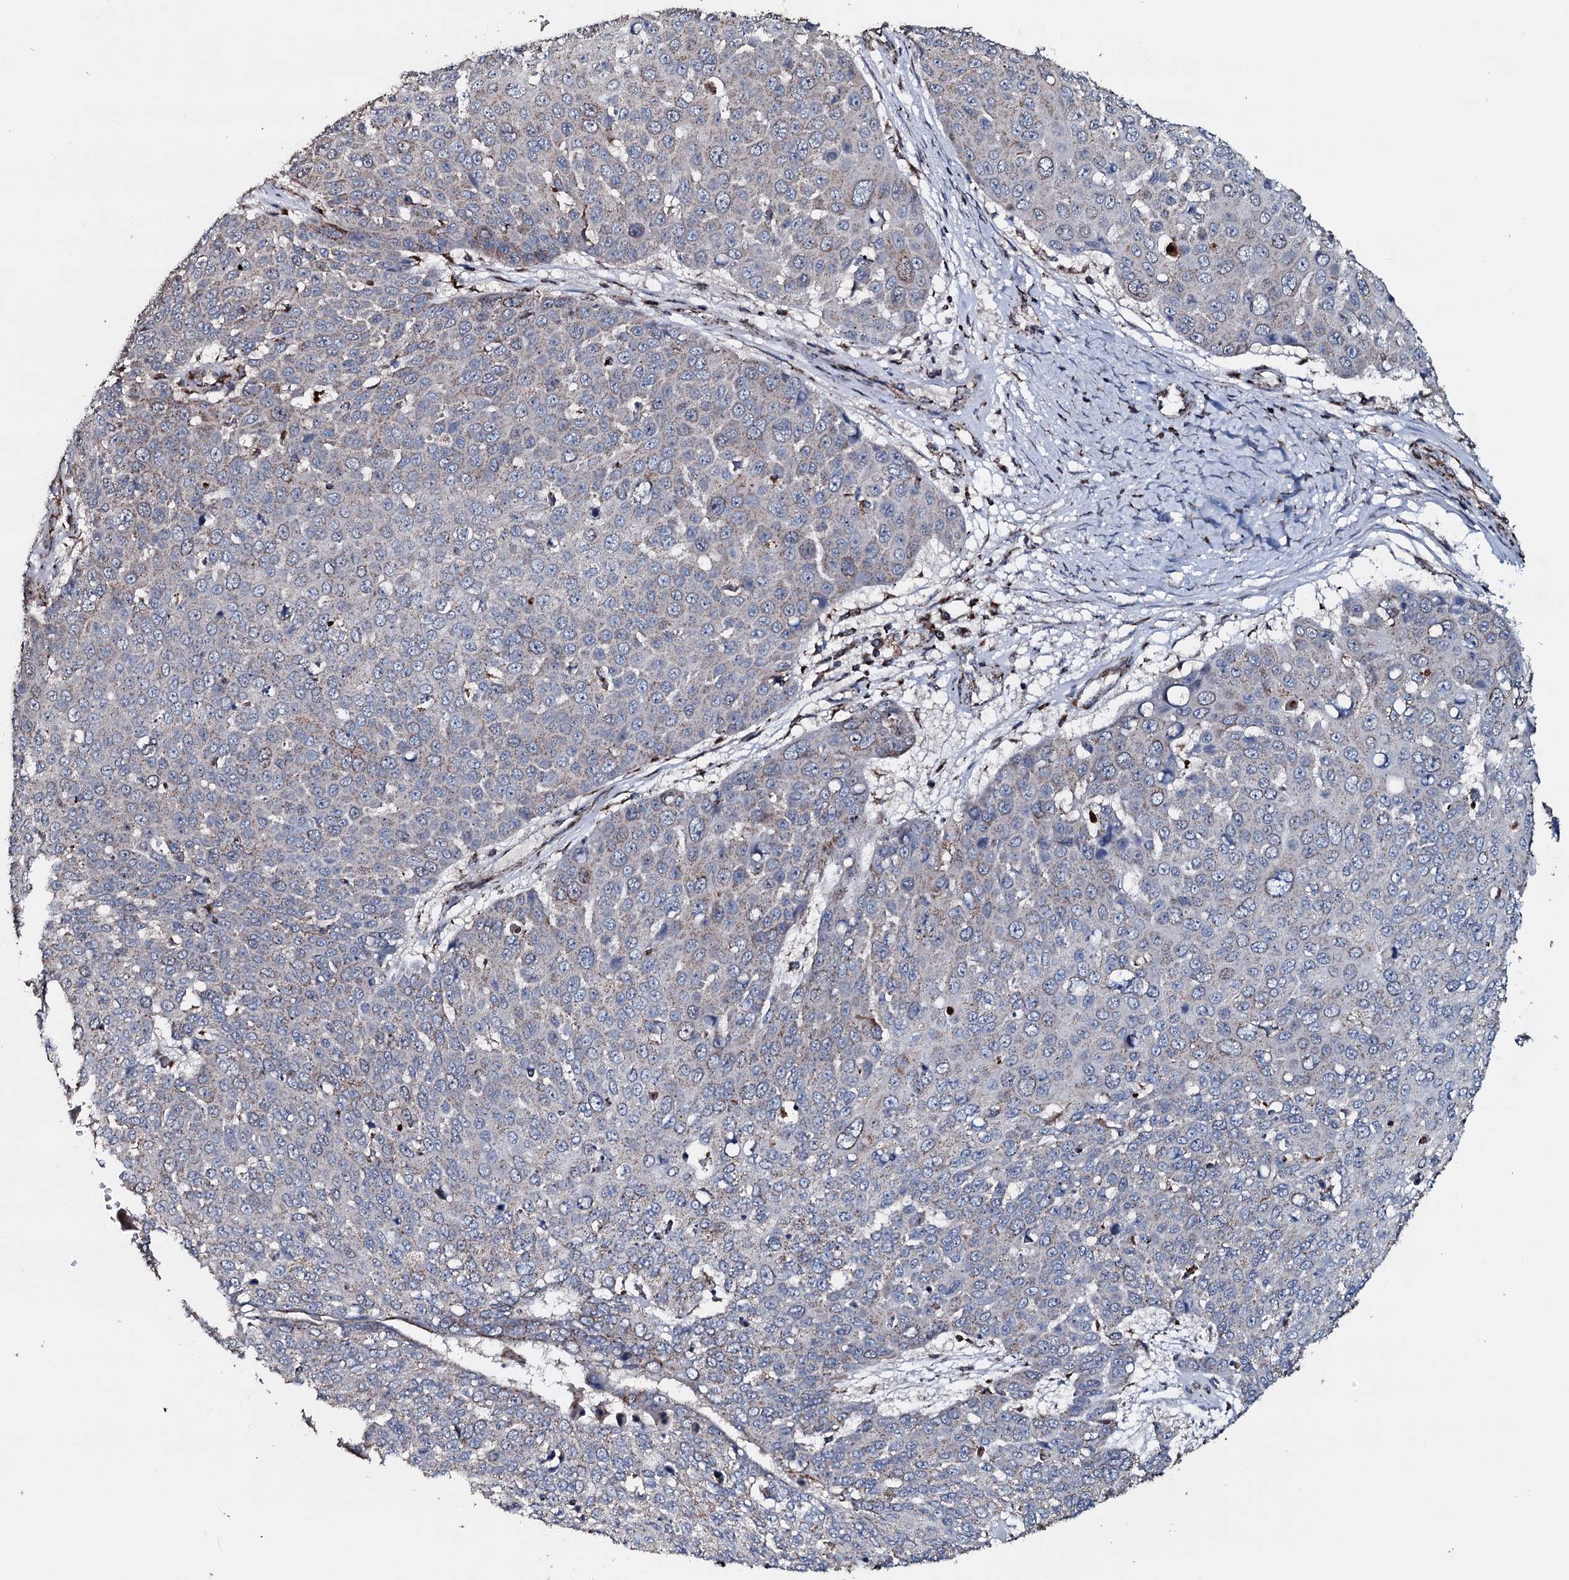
{"staining": {"intensity": "weak", "quantity": "<25%", "location": "cytoplasmic/membranous"}, "tissue": "skin cancer", "cell_type": "Tumor cells", "image_type": "cancer", "snomed": [{"axis": "morphology", "description": "Squamous cell carcinoma, NOS"}, {"axis": "topography", "description": "Skin"}], "caption": "The histopathology image exhibits no staining of tumor cells in squamous cell carcinoma (skin).", "gene": "DYNC2I2", "patient": {"sex": "male", "age": 71}}